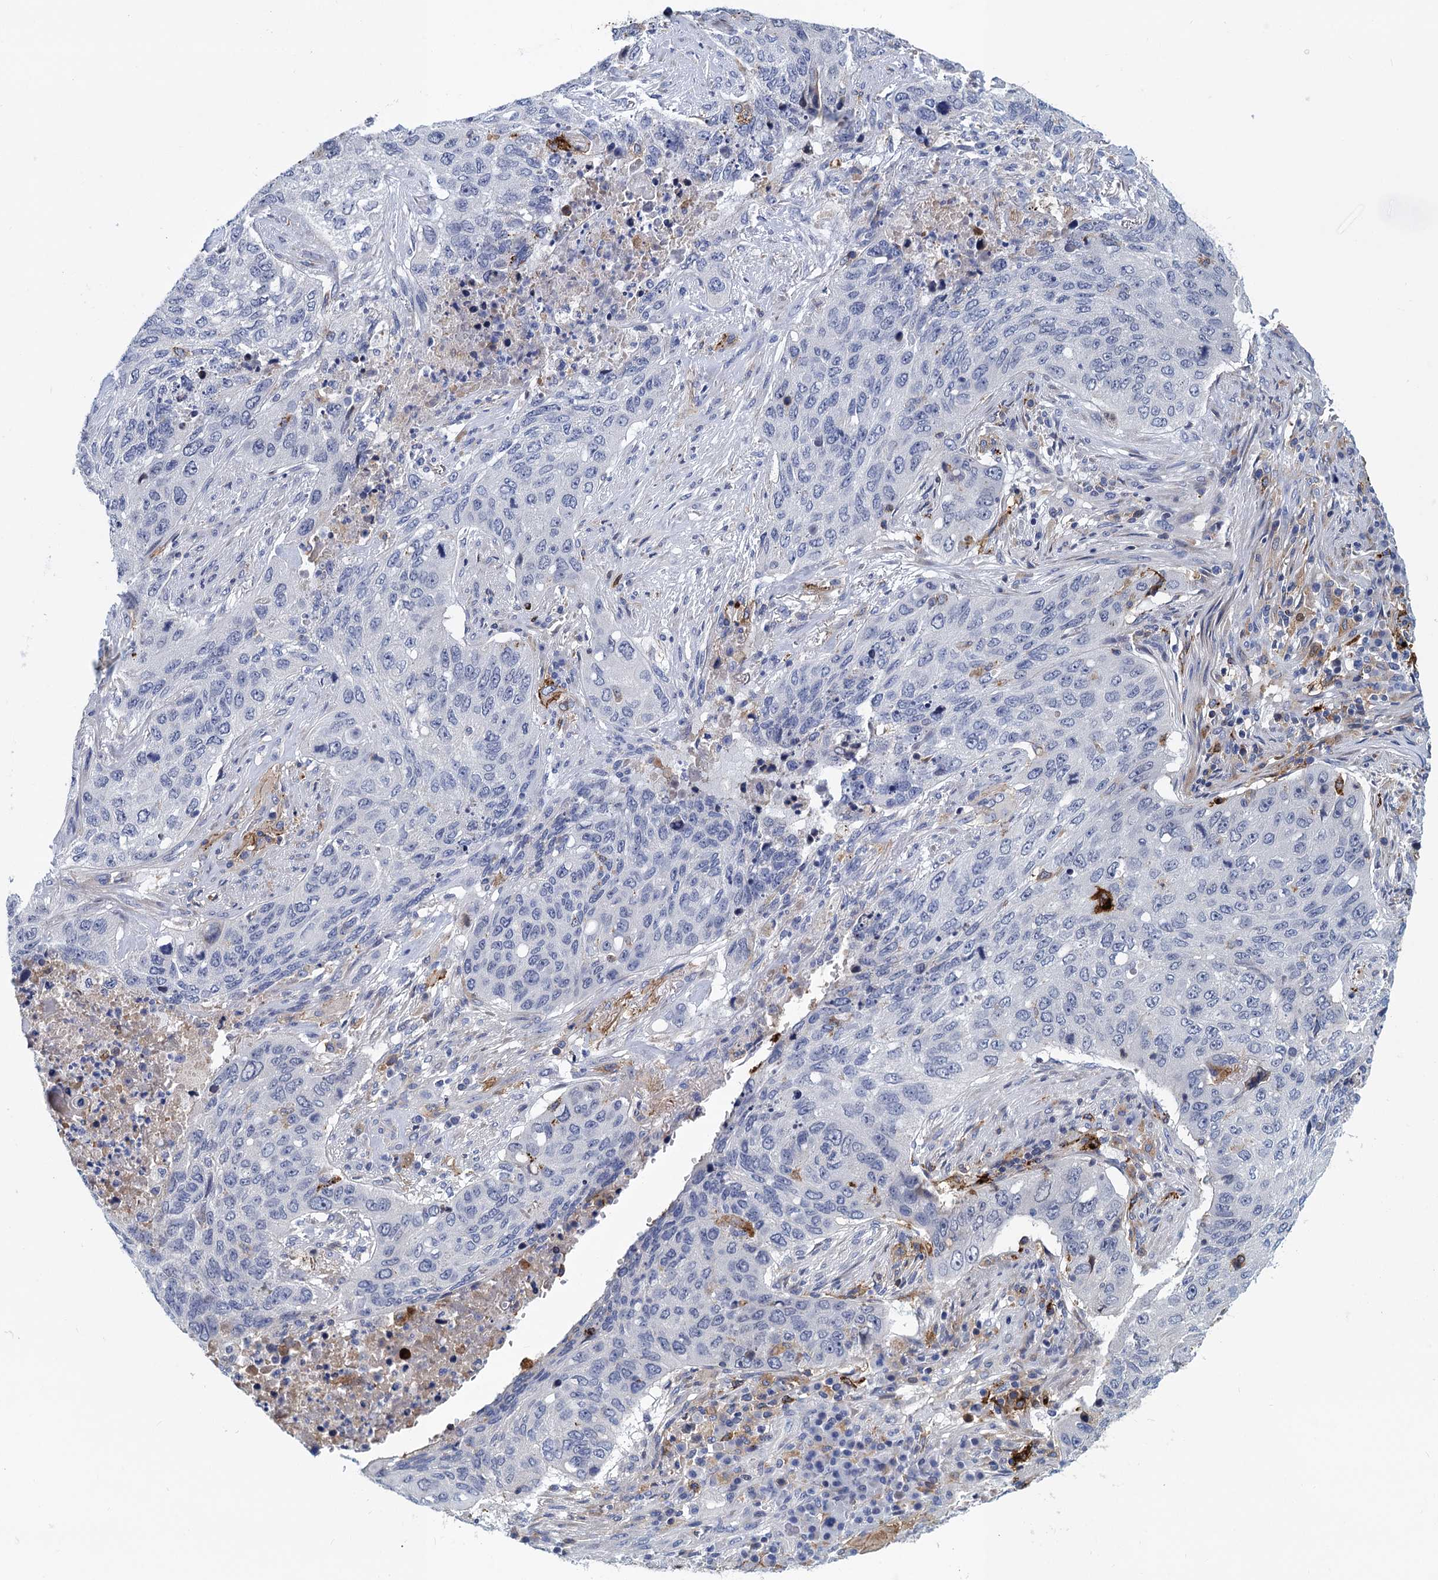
{"staining": {"intensity": "negative", "quantity": "none", "location": "none"}, "tissue": "lung cancer", "cell_type": "Tumor cells", "image_type": "cancer", "snomed": [{"axis": "morphology", "description": "Squamous cell carcinoma, NOS"}, {"axis": "topography", "description": "Lung"}], "caption": "The immunohistochemistry image has no significant expression in tumor cells of lung cancer tissue.", "gene": "DNHD1", "patient": {"sex": "female", "age": 63}}